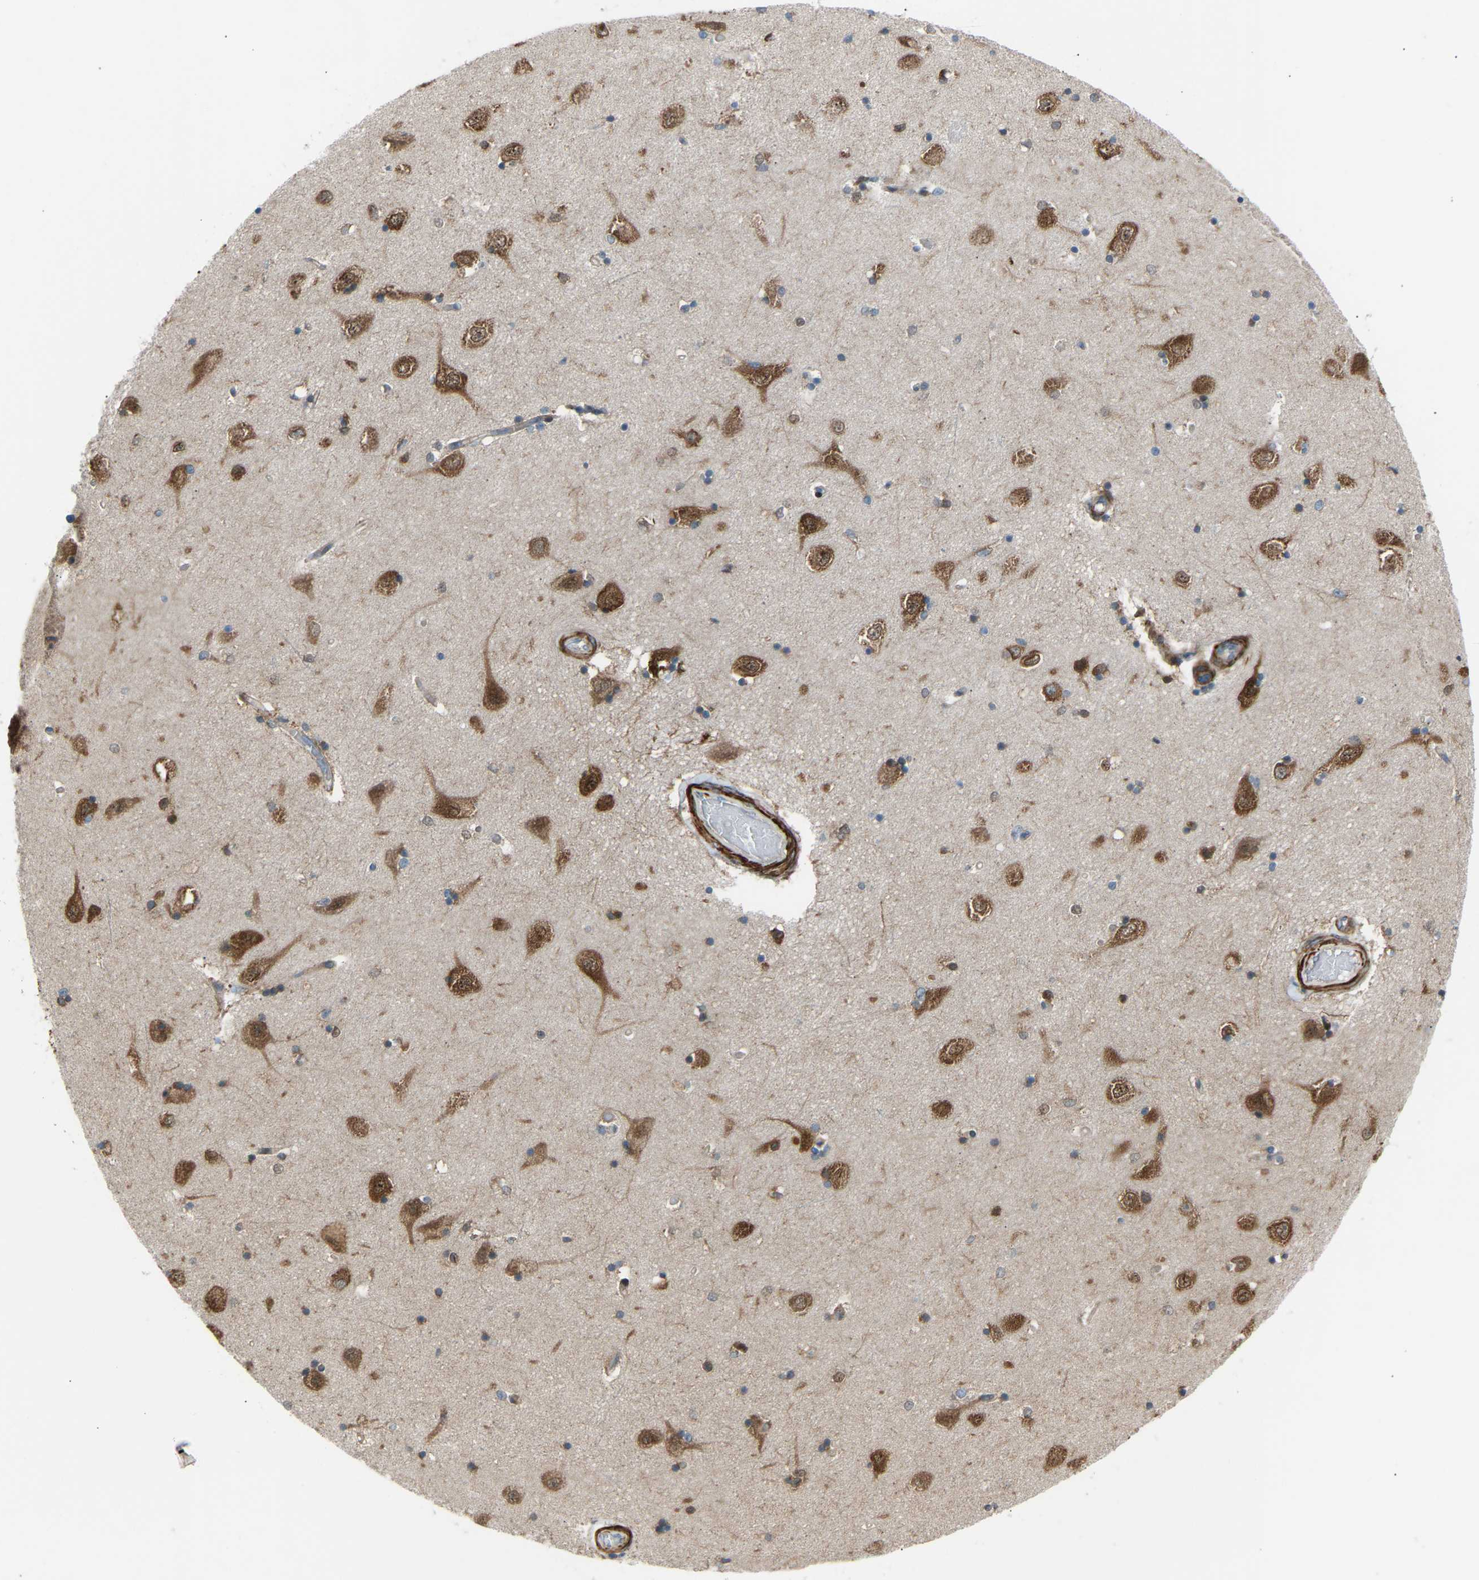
{"staining": {"intensity": "moderate", "quantity": "<25%", "location": "cytoplasmic/membranous"}, "tissue": "hippocampus", "cell_type": "Glial cells", "image_type": "normal", "snomed": [{"axis": "morphology", "description": "Normal tissue, NOS"}, {"axis": "topography", "description": "Hippocampus"}], "caption": "Immunohistochemistry of normal hippocampus displays low levels of moderate cytoplasmic/membranous staining in about <25% of glial cells.", "gene": "VPS41", "patient": {"sex": "male", "age": 45}}